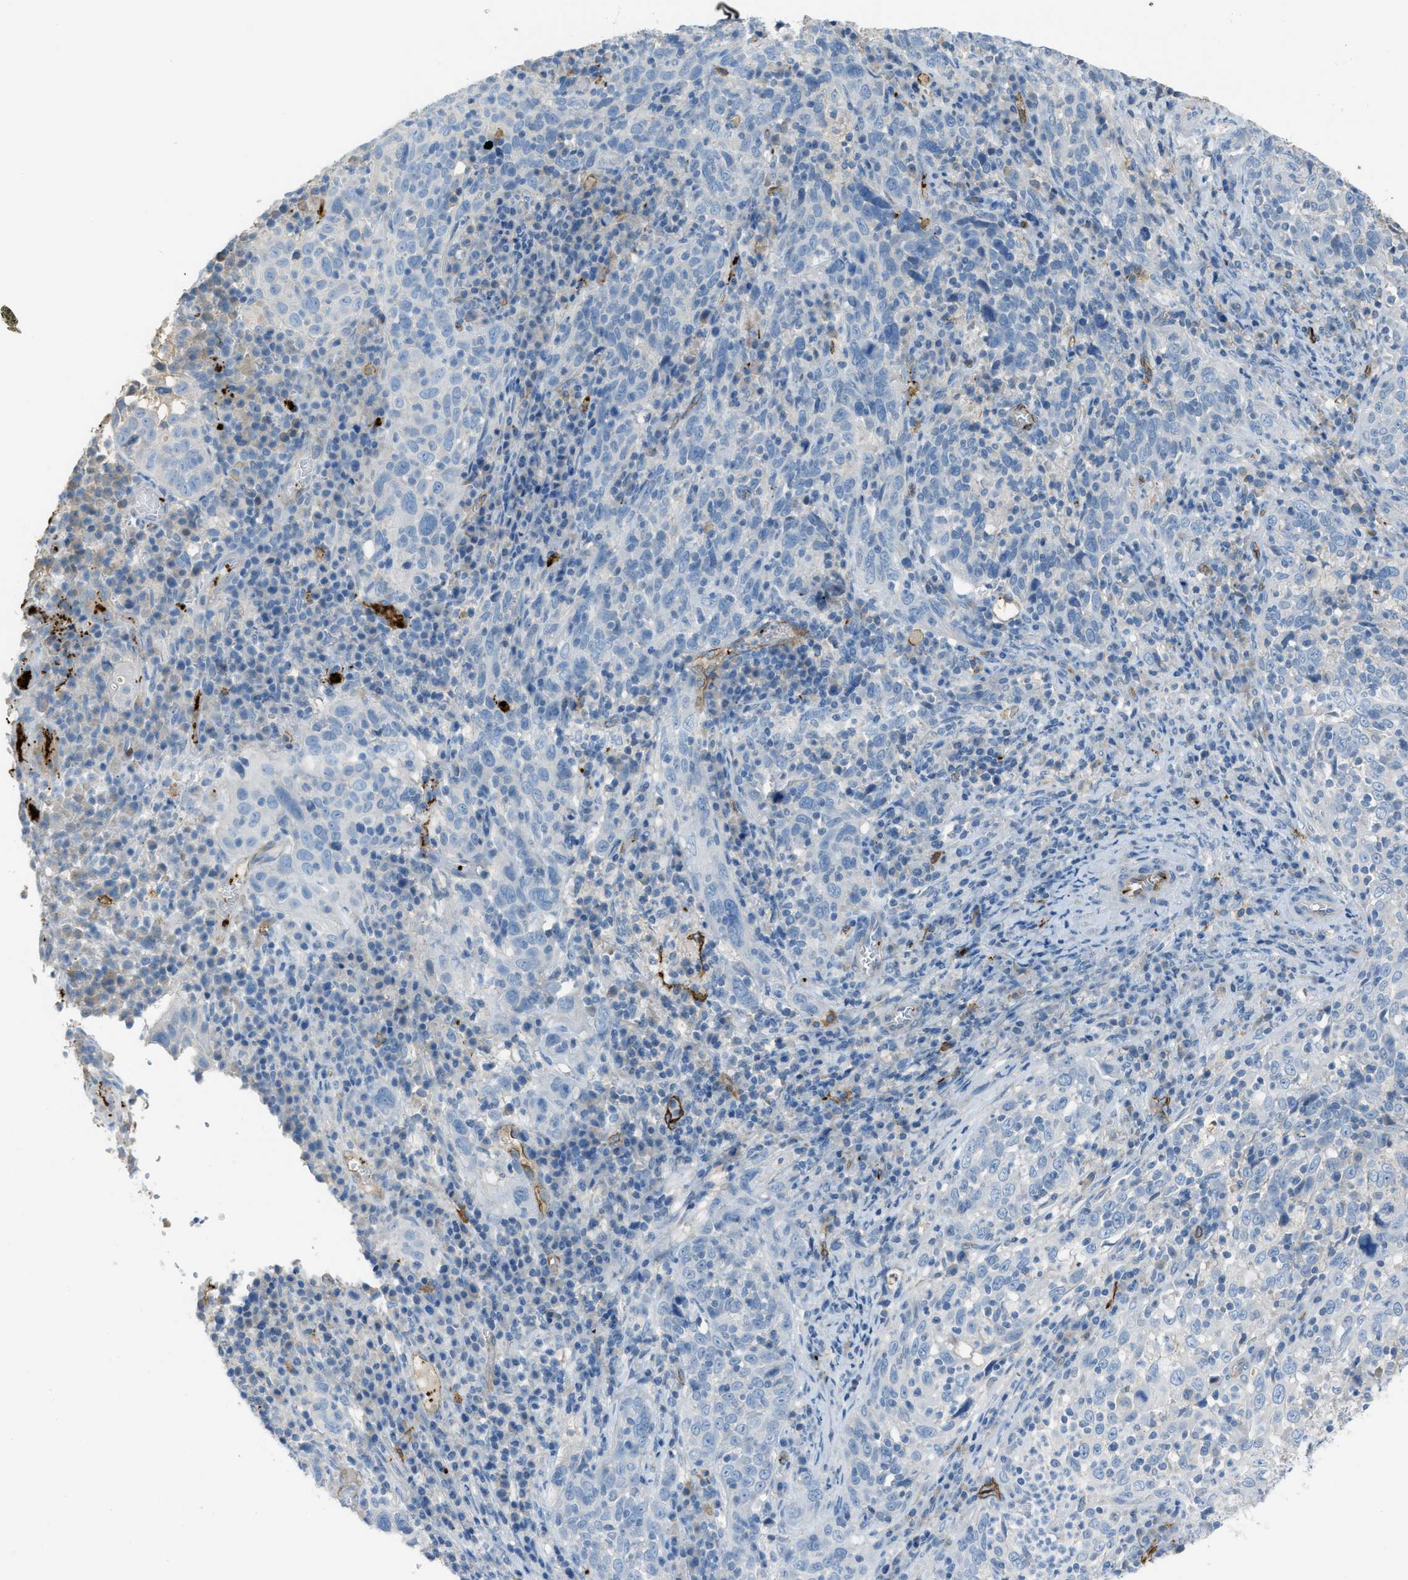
{"staining": {"intensity": "negative", "quantity": "none", "location": "none"}, "tissue": "cervical cancer", "cell_type": "Tumor cells", "image_type": "cancer", "snomed": [{"axis": "morphology", "description": "Squamous cell carcinoma, NOS"}, {"axis": "topography", "description": "Cervix"}], "caption": "Human squamous cell carcinoma (cervical) stained for a protein using immunohistochemistry (IHC) demonstrates no expression in tumor cells.", "gene": "SLC22A15", "patient": {"sex": "female", "age": 46}}